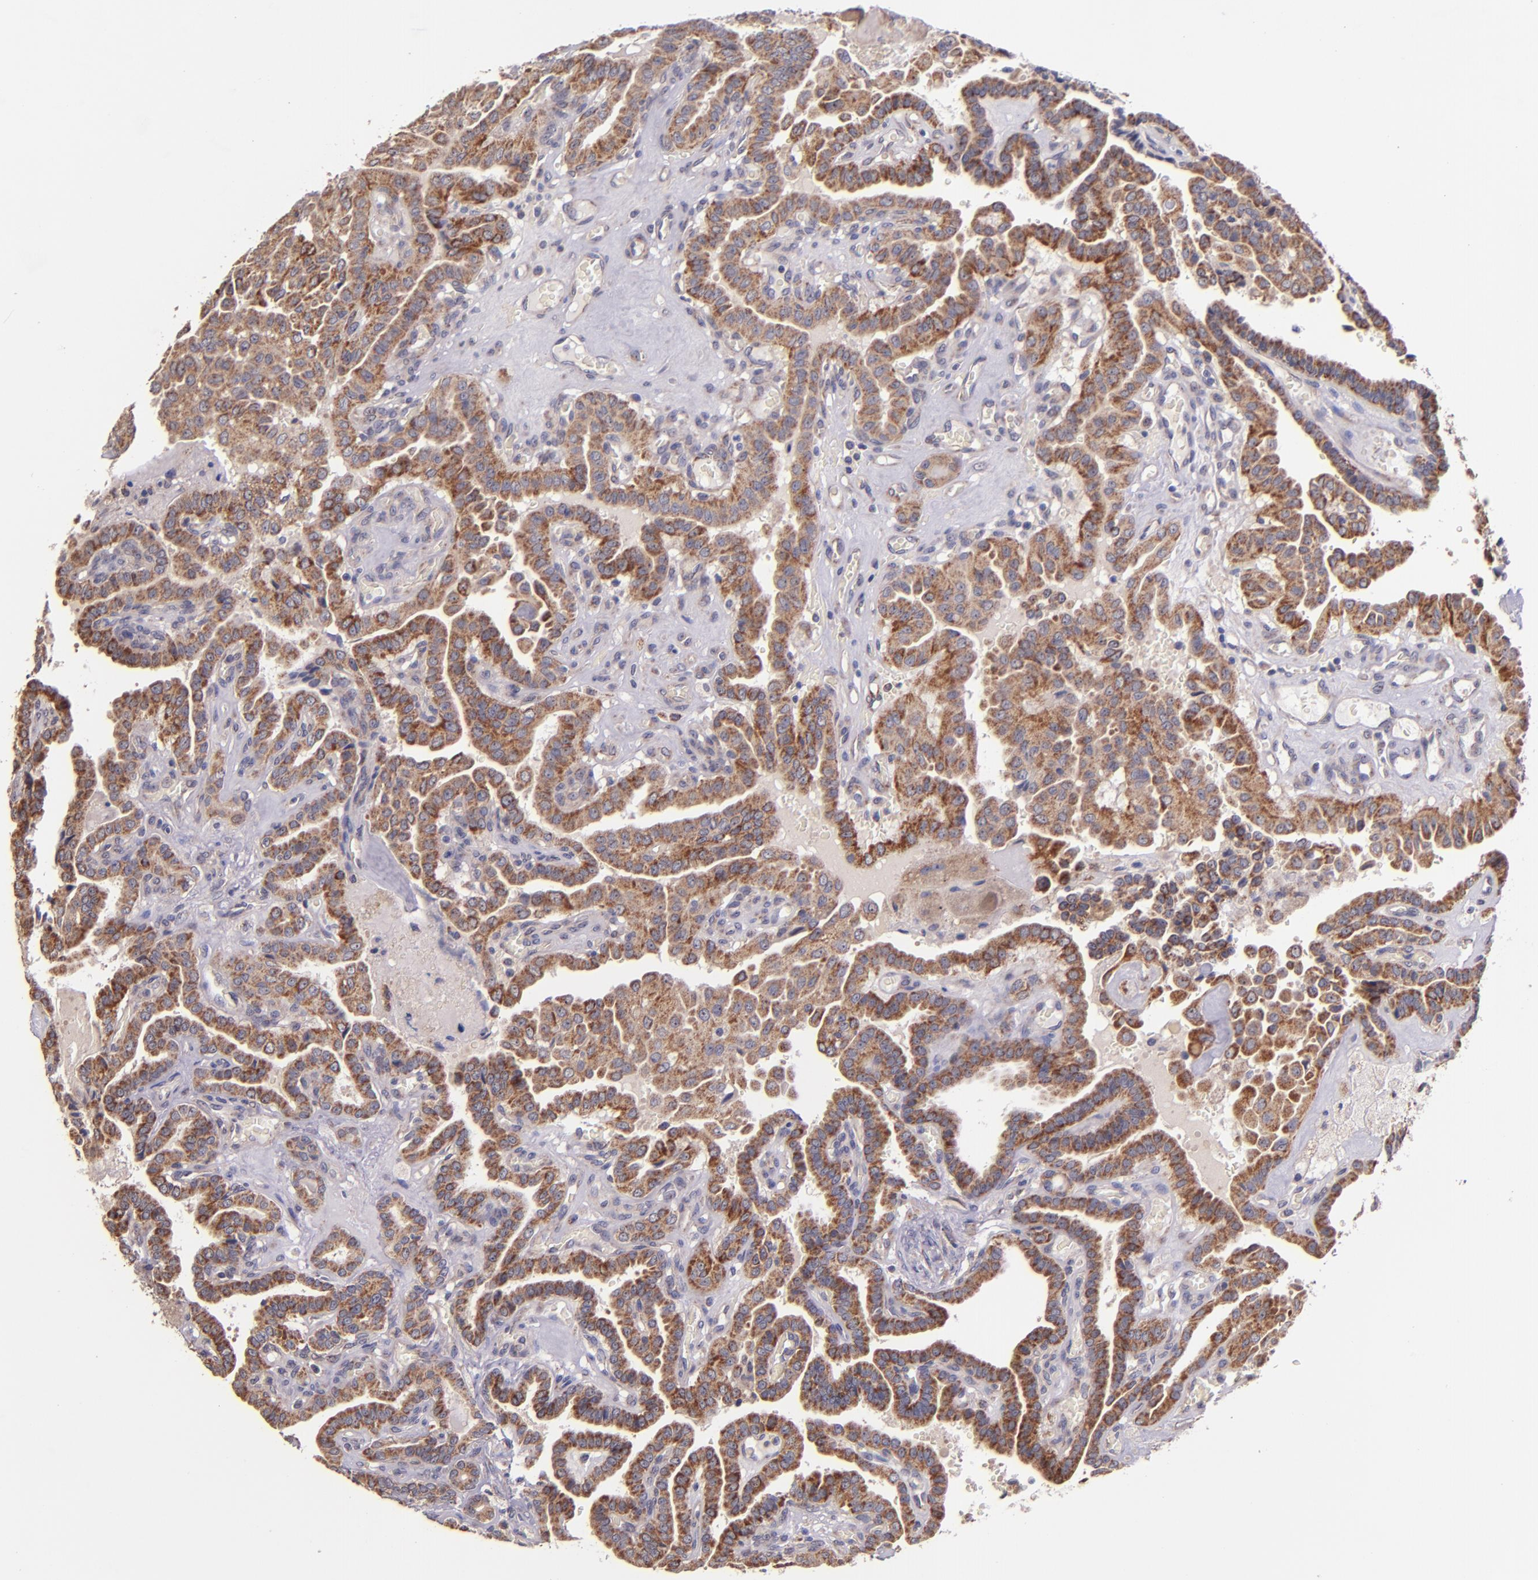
{"staining": {"intensity": "moderate", "quantity": ">75%", "location": "cytoplasmic/membranous"}, "tissue": "thyroid cancer", "cell_type": "Tumor cells", "image_type": "cancer", "snomed": [{"axis": "morphology", "description": "Papillary adenocarcinoma, NOS"}, {"axis": "topography", "description": "Thyroid gland"}], "caption": "A high-resolution photomicrograph shows immunohistochemistry staining of thyroid cancer (papillary adenocarcinoma), which reveals moderate cytoplasmic/membranous staining in approximately >75% of tumor cells. Nuclei are stained in blue.", "gene": "SHC1", "patient": {"sex": "male", "age": 87}}